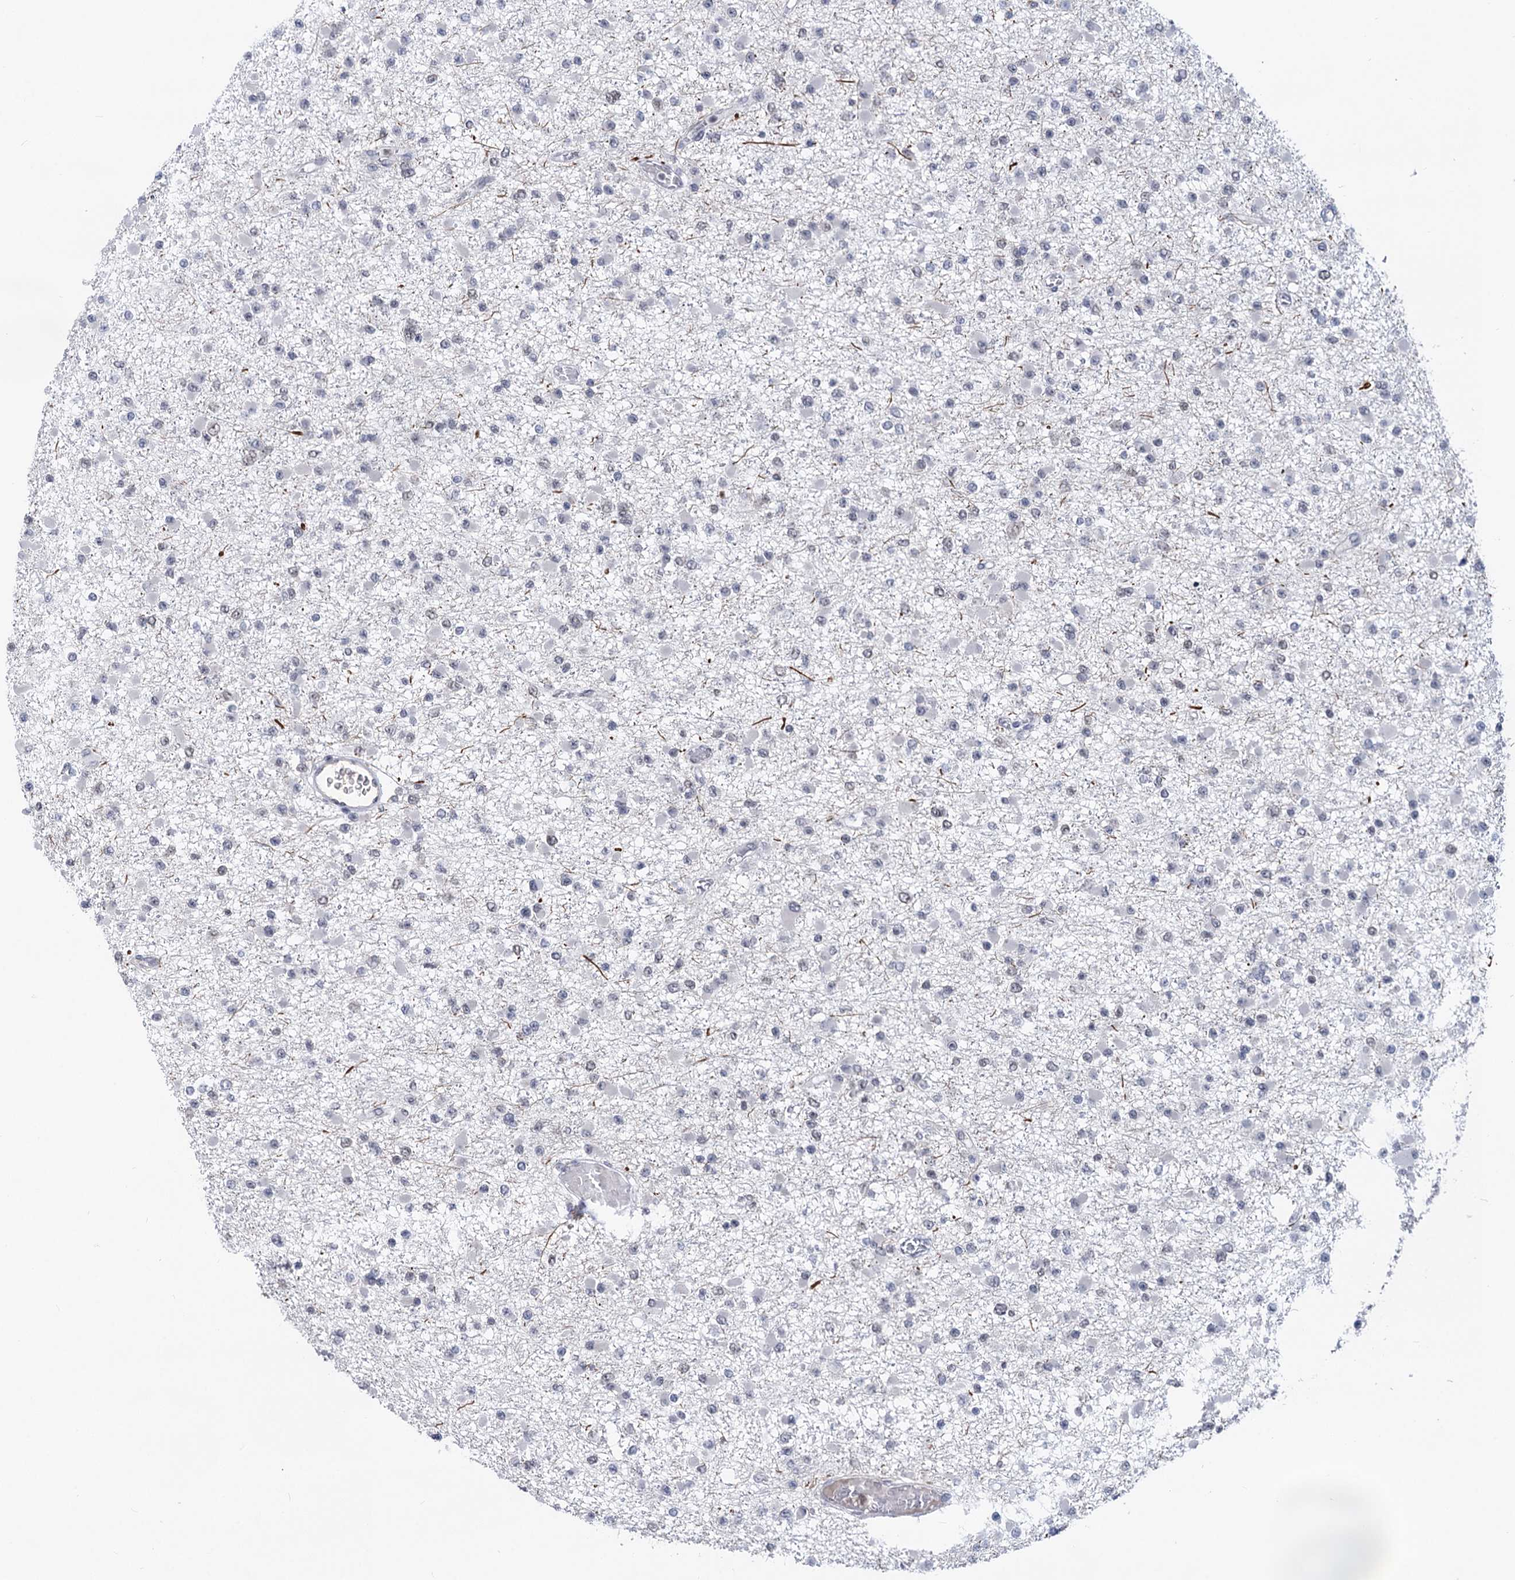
{"staining": {"intensity": "negative", "quantity": "none", "location": "none"}, "tissue": "glioma", "cell_type": "Tumor cells", "image_type": "cancer", "snomed": [{"axis": "morphology", "description": "Glioma, malignant, Low grade"}, {"axis": "topography", "description": "Brain"}], "caption": "The image demonstrates no staining of tumor cells in malignant glioma (low-grade).", "gene": "ZCCHC10", "patient": {"sex": "female", "age": 22}}